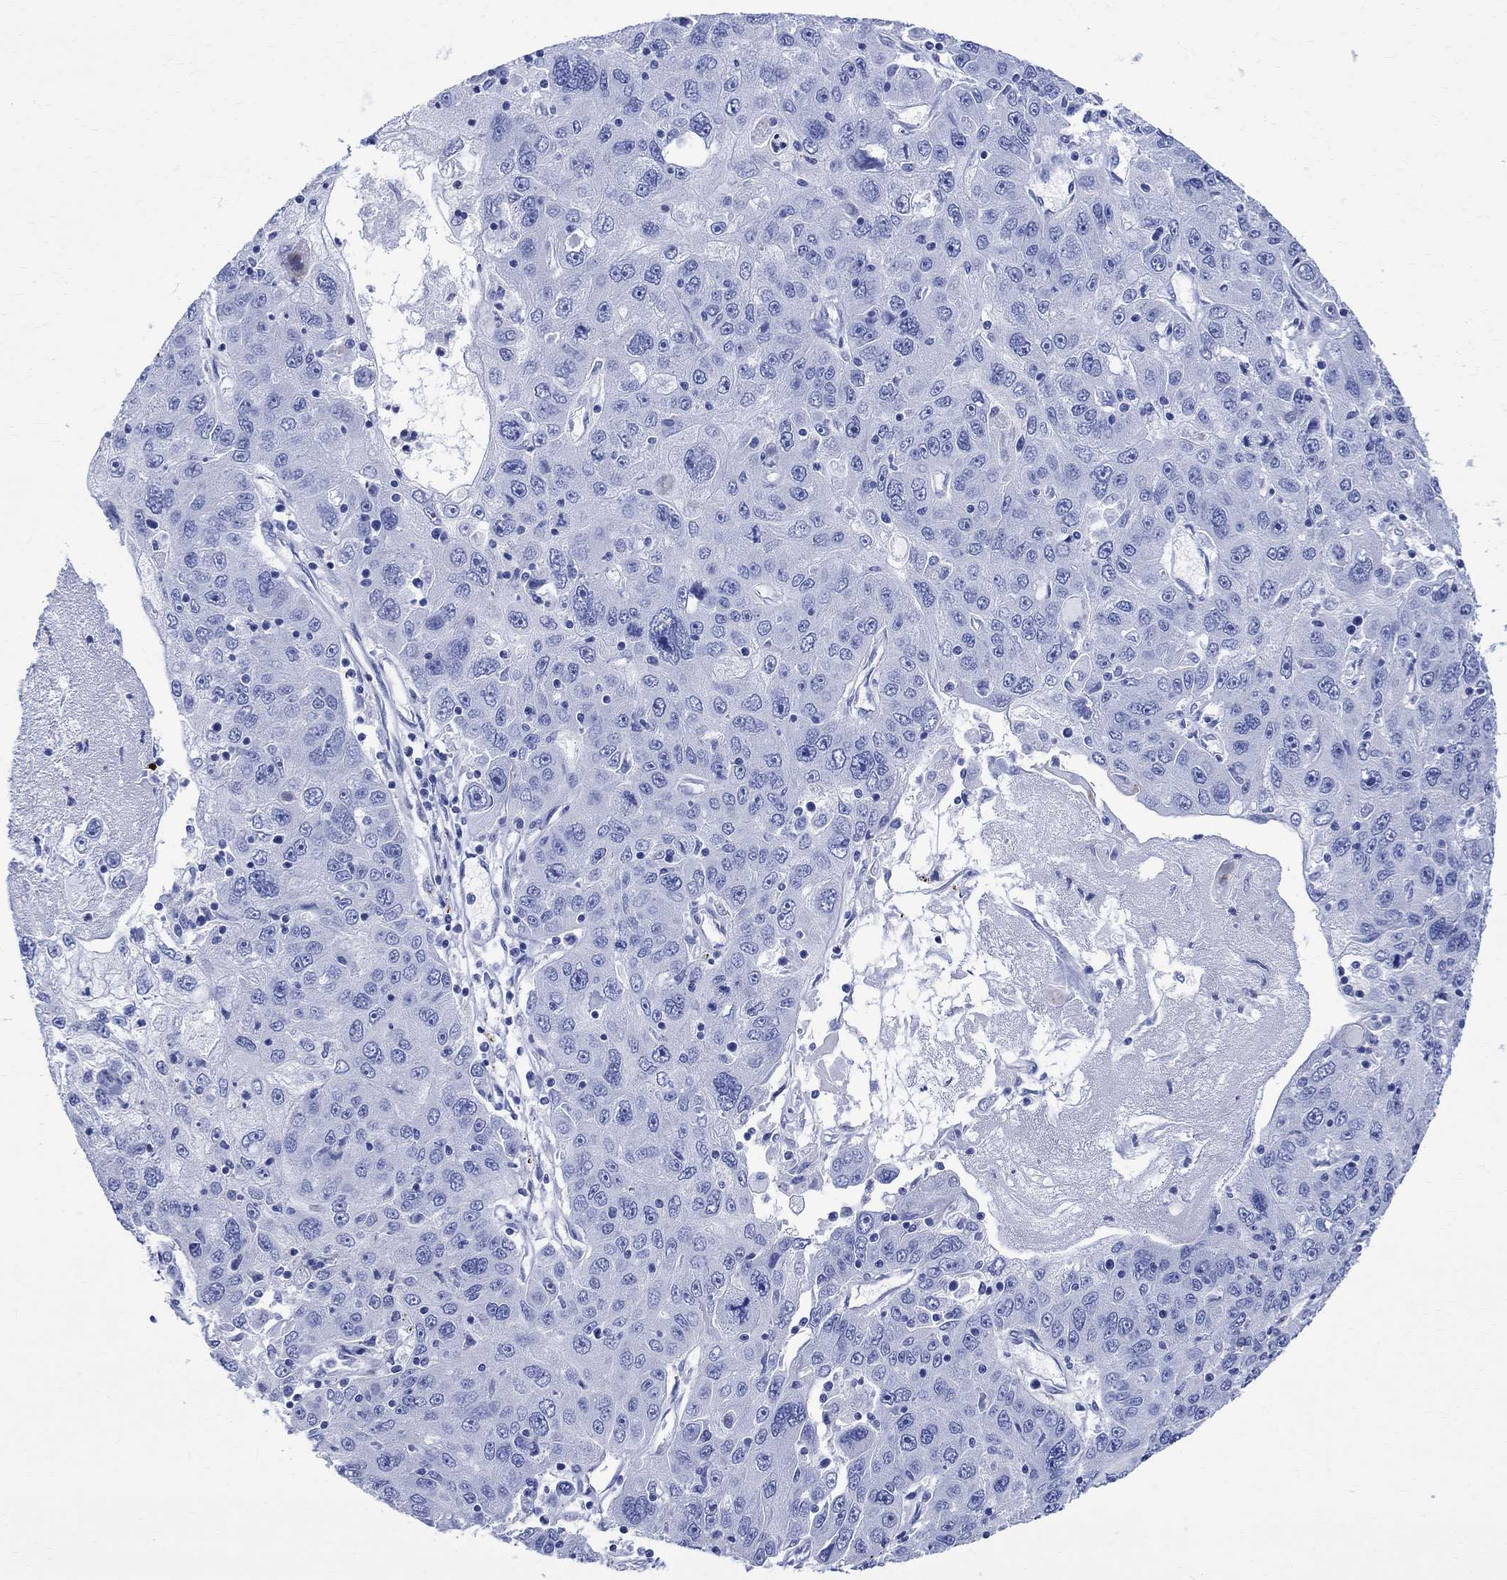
{"staining": {"intensity": "negative", "quantity": "none", "location": "none"}, "tissue": "stomach cancer", "cell_type": "Tumor cells", "image_type": "cancer", "snomed": [{"axis": "morphology", "description": "Adenocarcinoma, NOS"}, {"axis": "topography", "description": "Stomach"}], "caption": "An image of human stomach cancer (adenocarcinoma) is negative for staining in tumor cells. Brightfield microscopy of immunohistochemistry stained with DAB (brown) and hematoxylin (blue), captured at high magnification.", "gene": "PARVB", "patient": {"sex": "male", "age": 56}}